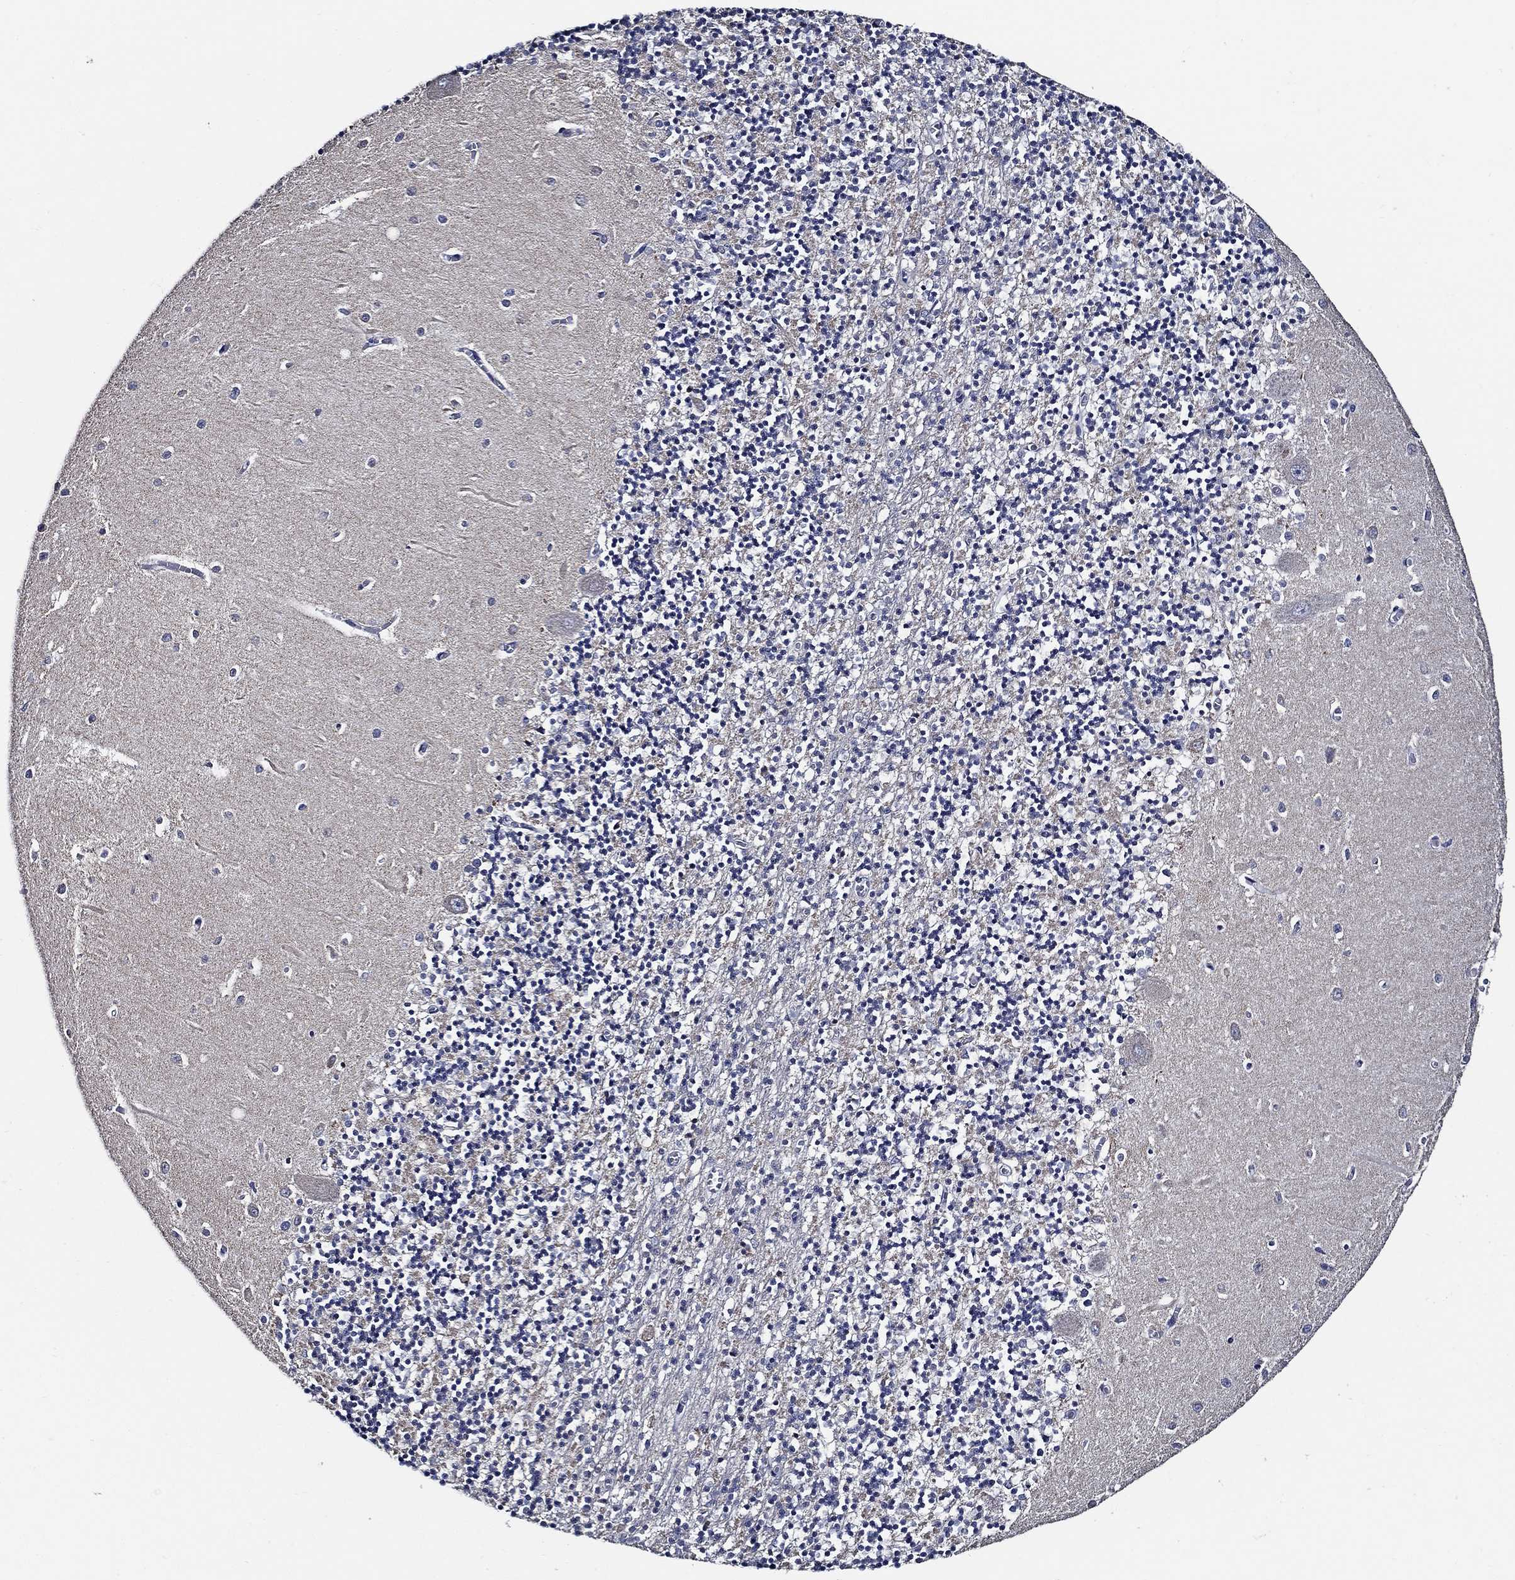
{"staining": {"intensity": "negative", "quantity": "none", "location": "none"}, "tissue": "cerebellum", "cell_type": "Cells in granular layer", "image_type": "normal", "snomed": [{"axis": "morphology", "description": "Normal tissue, NOS"}, {"axis": "topography", "description": "Cerebellum"}], "caption": "The immunohistochemistry micrograph has no significant staining in cells in granular layer of cerebellum.", "gene": "WDR53", "patient": {"sex": "female", "age": 64}}